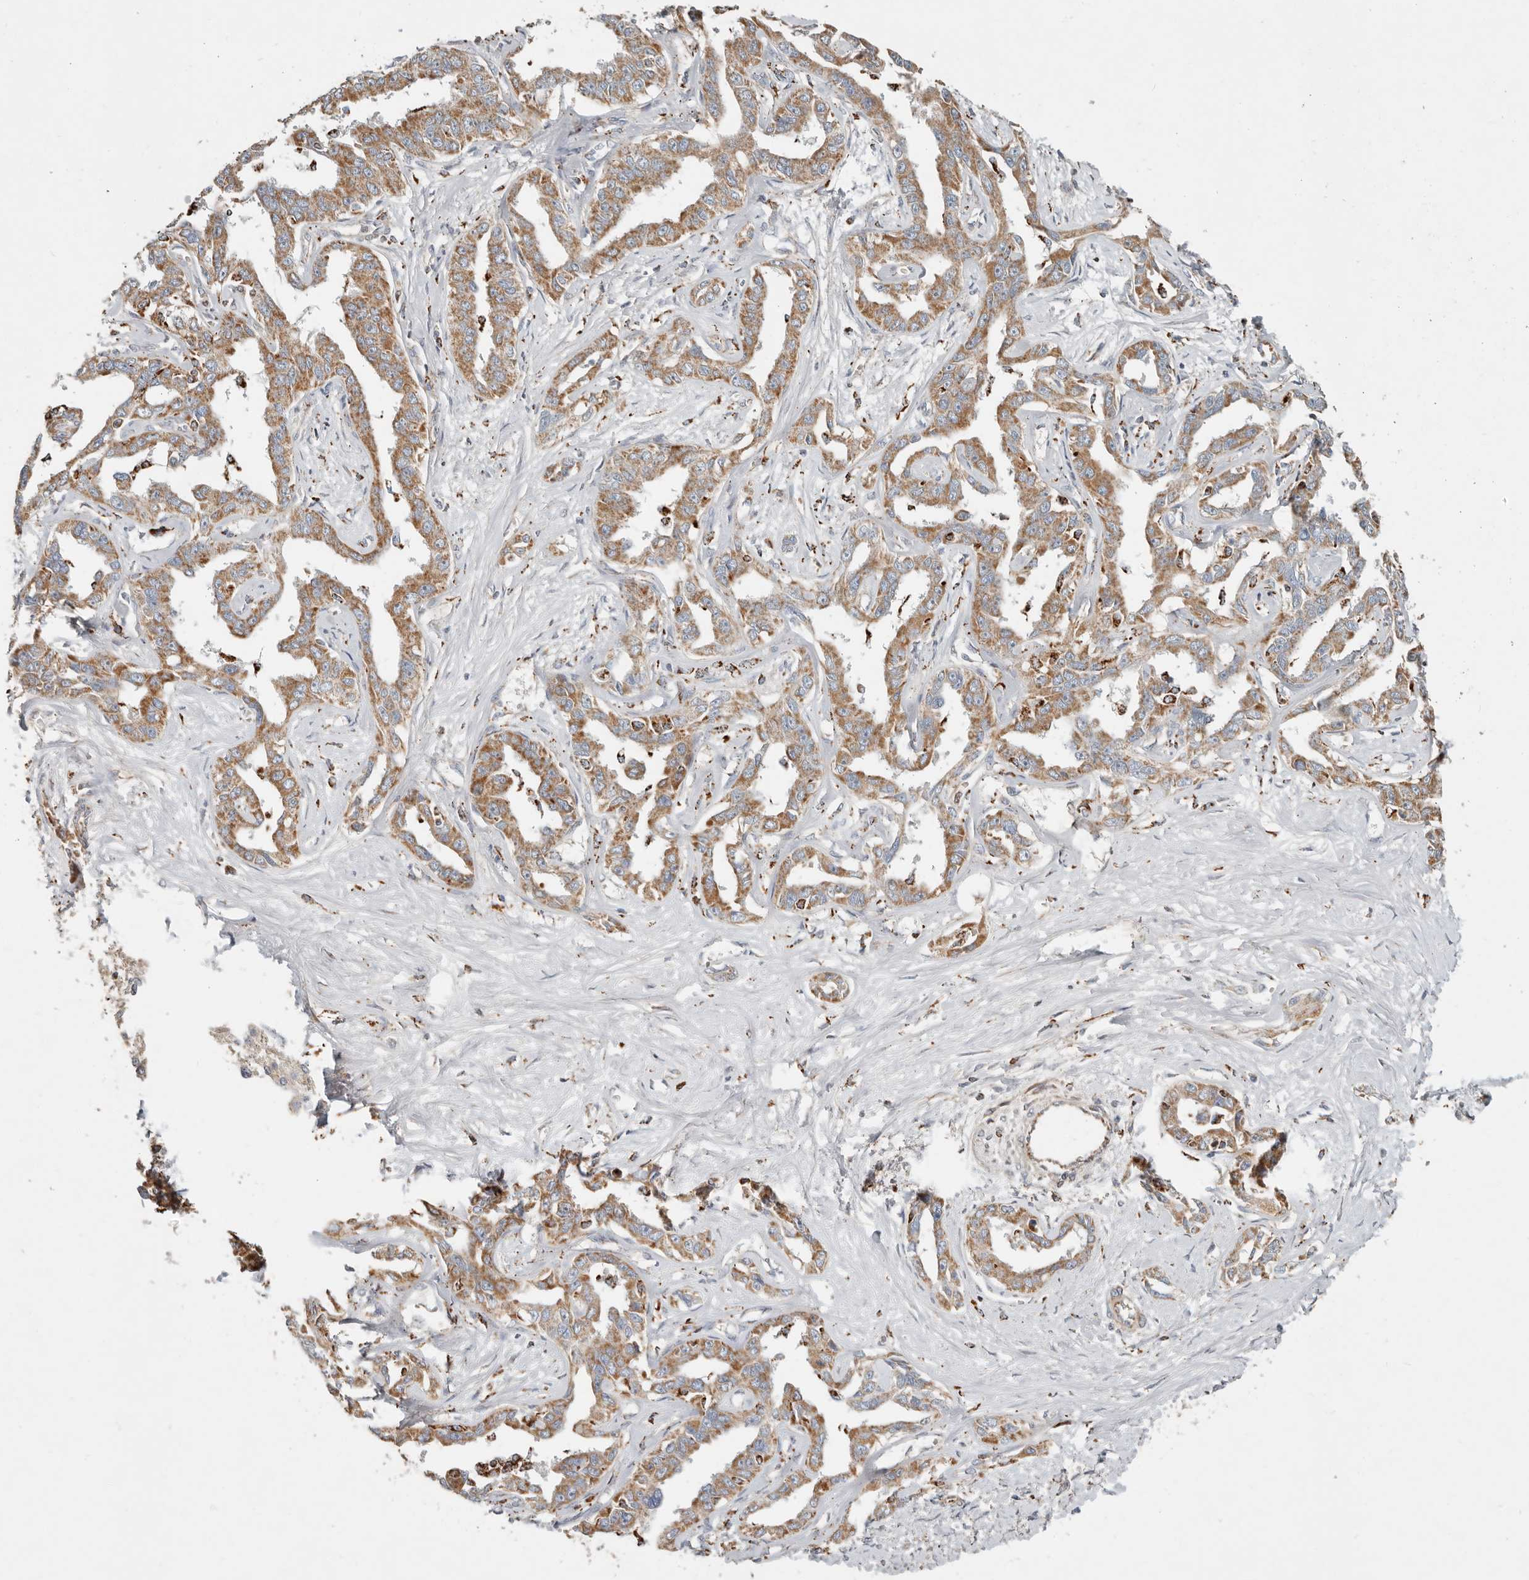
{"staining": {"intensity": "moderate", "quantity": ">75%", "location": "cytoplasmic/membranous"}, "tissue": "liver cancer", "cell_type": "Tumor cells", "image_type": "cancer", "snomed": [{"axis": "morphology", "description": "Cholangiocarcinoma"}, {"axis": "topography", "description": "Liver"}], "caption": "An image of liver cholangiocarcinoma stained for a protein displays moderate cytoplasmic/membranous brown staining in tumor cells.", "gene": "ARHGEF10L", "patient": {"sex": "male", "age": 59}}